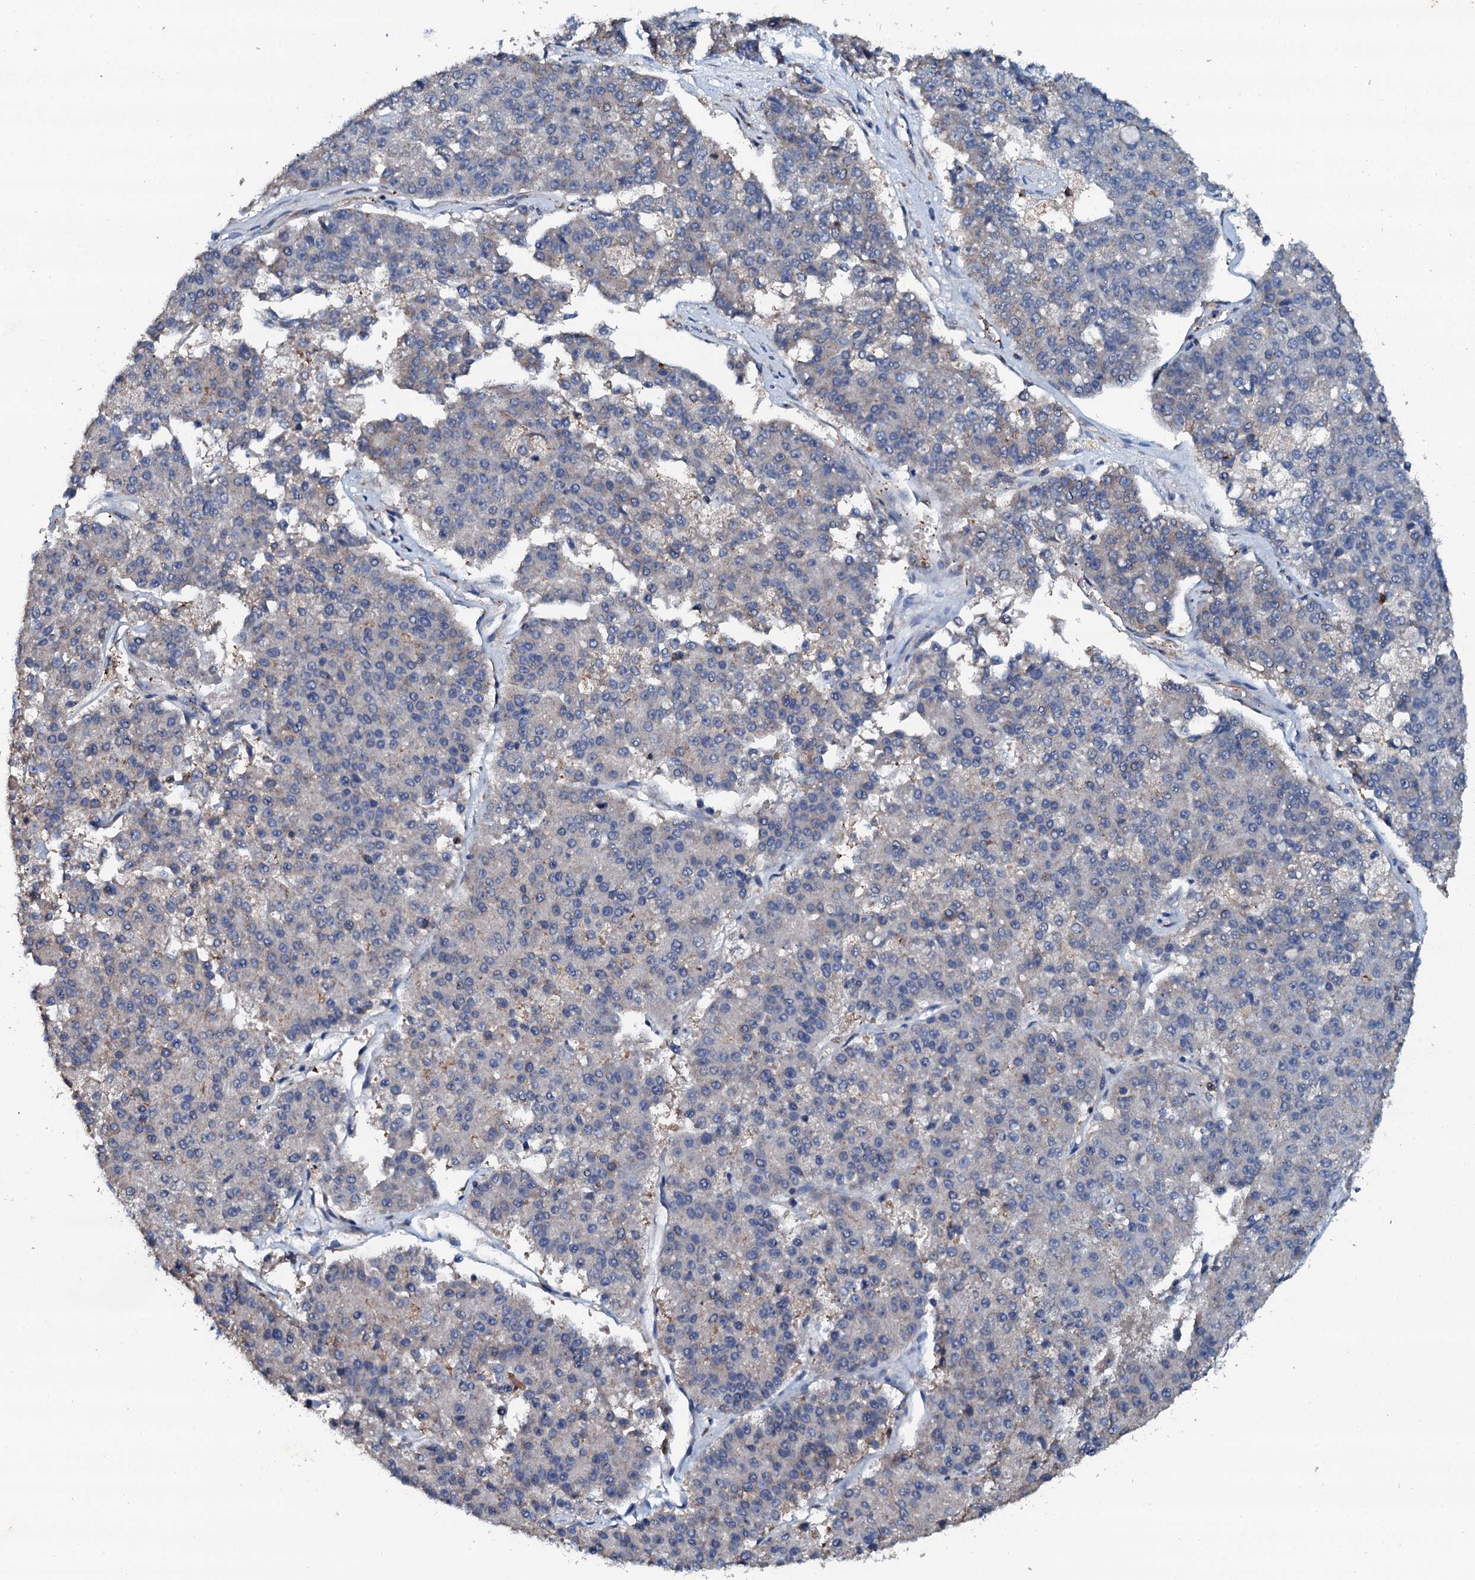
{"staining": {"intensity": "negative", "quantity": "none", "location": "none"}, "tissue": "pancreatic cancer", "cell_type": "Tumor cells", "image_type": "cancer", "snomed": [{"axis": "morphology", "description": "Adenocarcinoma, NOS"}, {"axis": "topography", "description": "Pancreas"}], "caption": "Human pancreatic adenocarcinoma stained for a protein using IHC reveals no staining in tumor cells.", "gene": "GRK2", "patient": {"sex": "male", "age": 50}}